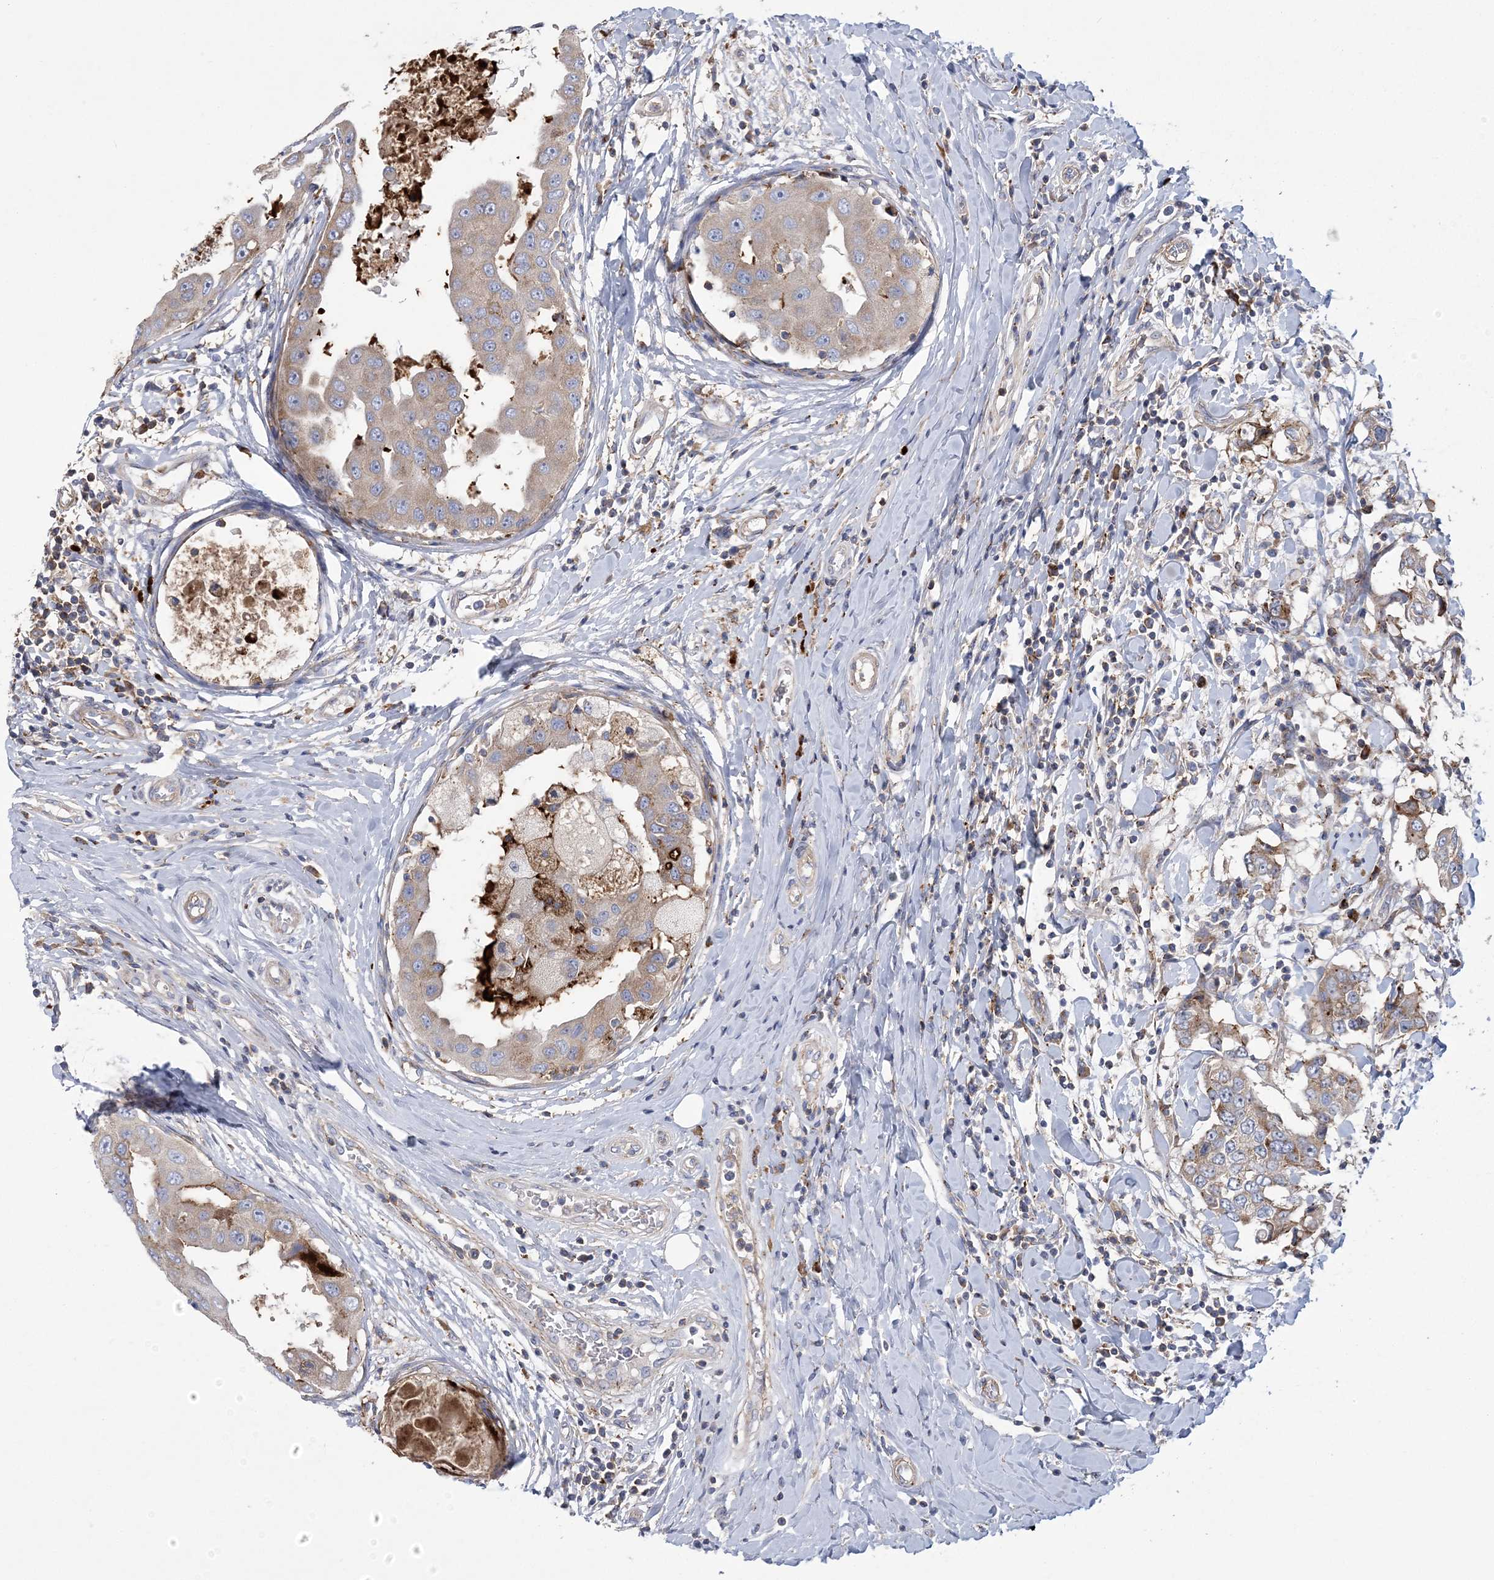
{"staining": {"intensity": "moderate", "quantity": "<25%", "location": "cytoplasmic/membranous"}, "tissue": "breast cancer", "cell_type": "Tumor cells", "image_type": "cancer", "snomed": [{"axis": "morphology", "description": "Duct carcinoma"}, {"axis": "topography", "description": "Breast"}], "caption": "A high-resolution micrograph shows immunohistochemistry (IHC) staining of breast cancer (infiltrating ductal carcinoma), which exhibits moderate cytoplasmic/membranous expression in about <25% of tumor cells.", "gene": "ARSJ", "patient": {"sex": "female", "age": 27}}